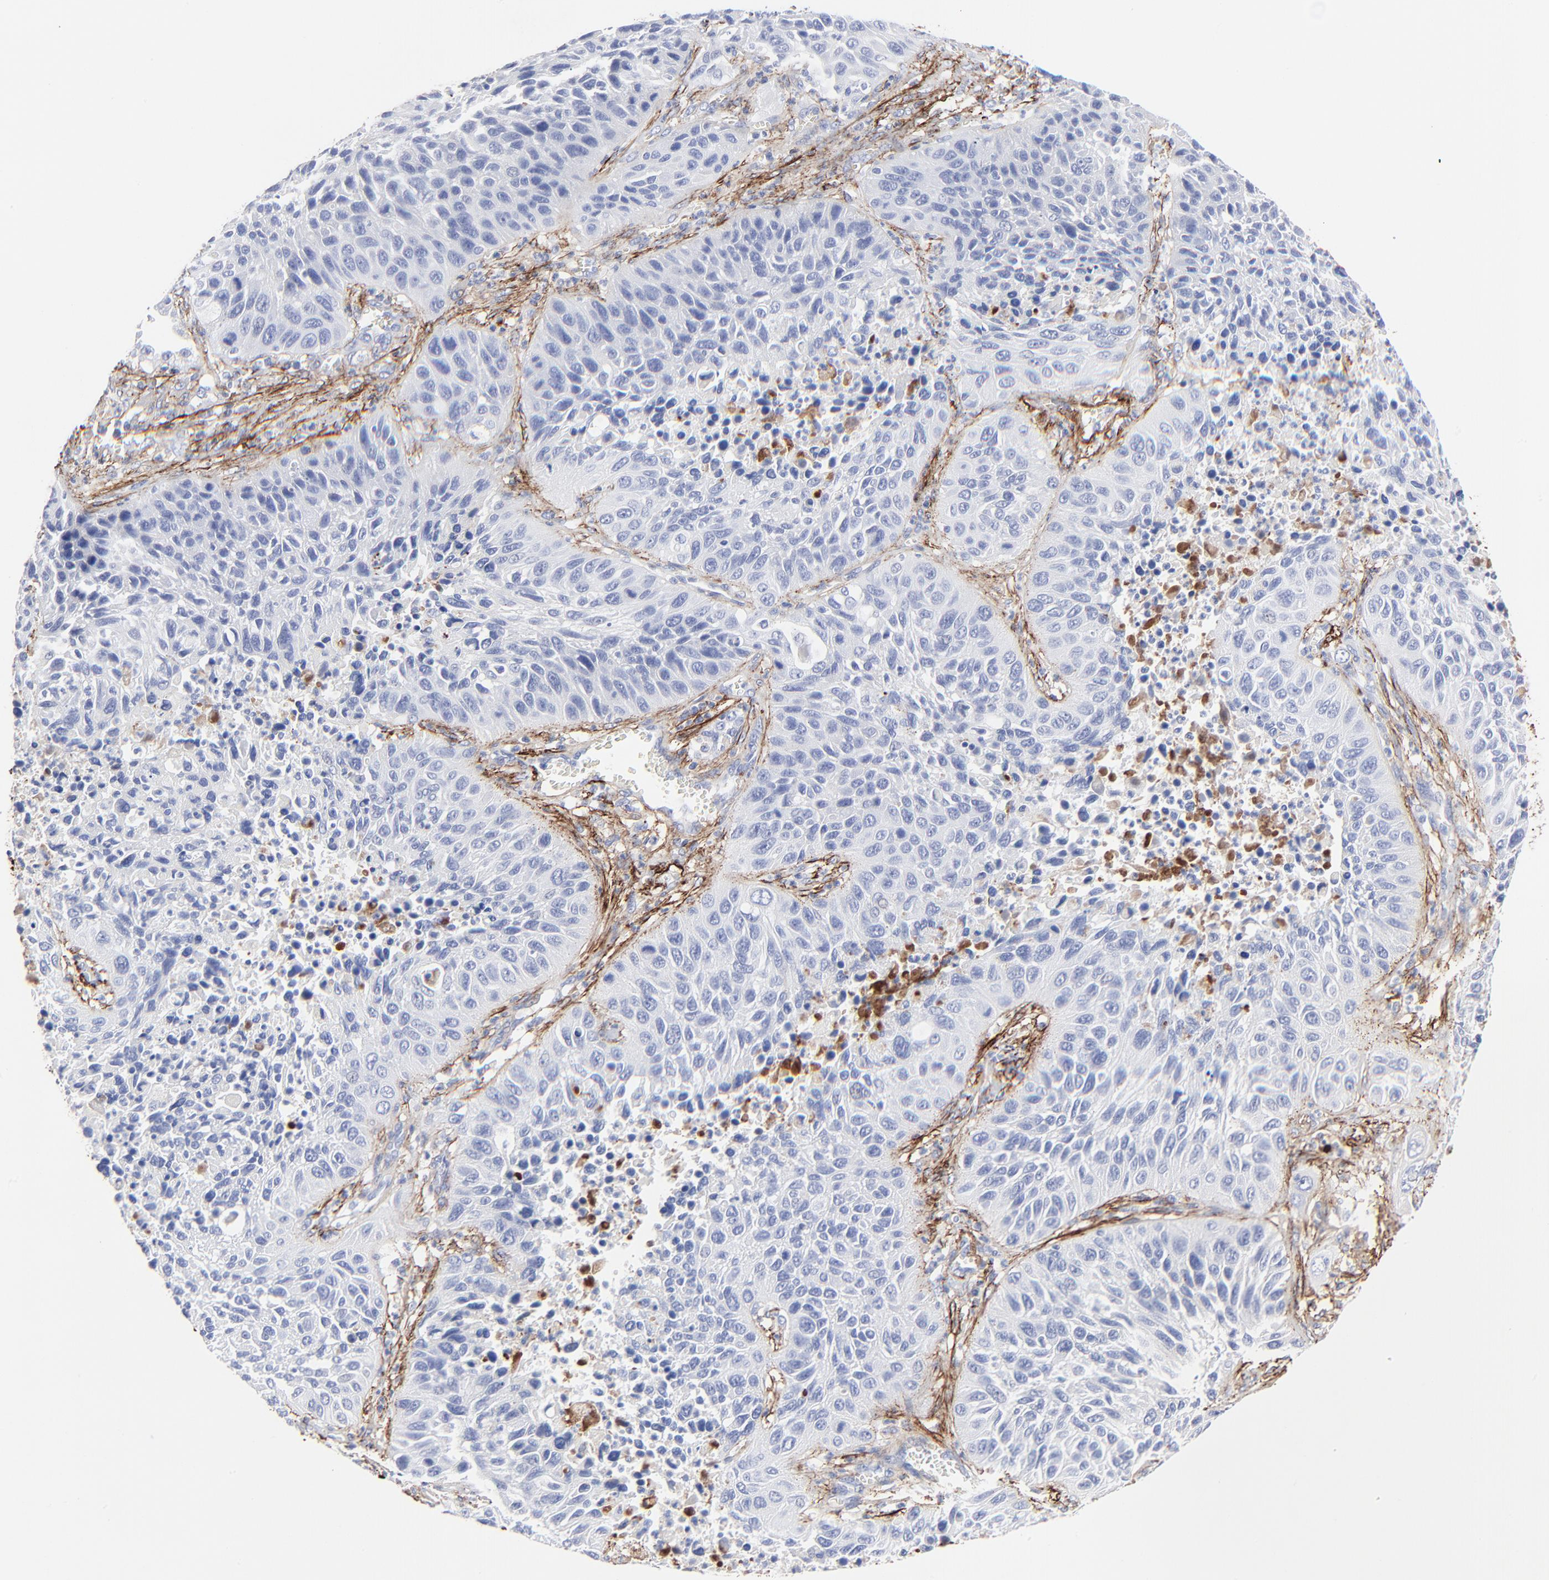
{"staining": {"intensity": "negative", "quantity": "none", "location": "none"}, "tissue": "lung cancer", "cell_type": "Tumor cells", "image_type": "cancer", "snomed": [{"axis": "morphology", "description": "Squamous cell carcinoma, NOS"}, {"axis": "topography", "description": "Lung"}], "caption": "This image is of lung cancer (squamous cell carcinoma) stained with immunohistochemistry (IHC) to label a protein in brown with the nuclei are counter-stained blue. There is no staining in tumor cells. (DAB (3,3'-diaminobenzidine) immunohistochemistry visualized using brightfield microscopy, high magnification).", "gene": "FBLN2", "patient": {"sex": "female", "age": 76}}